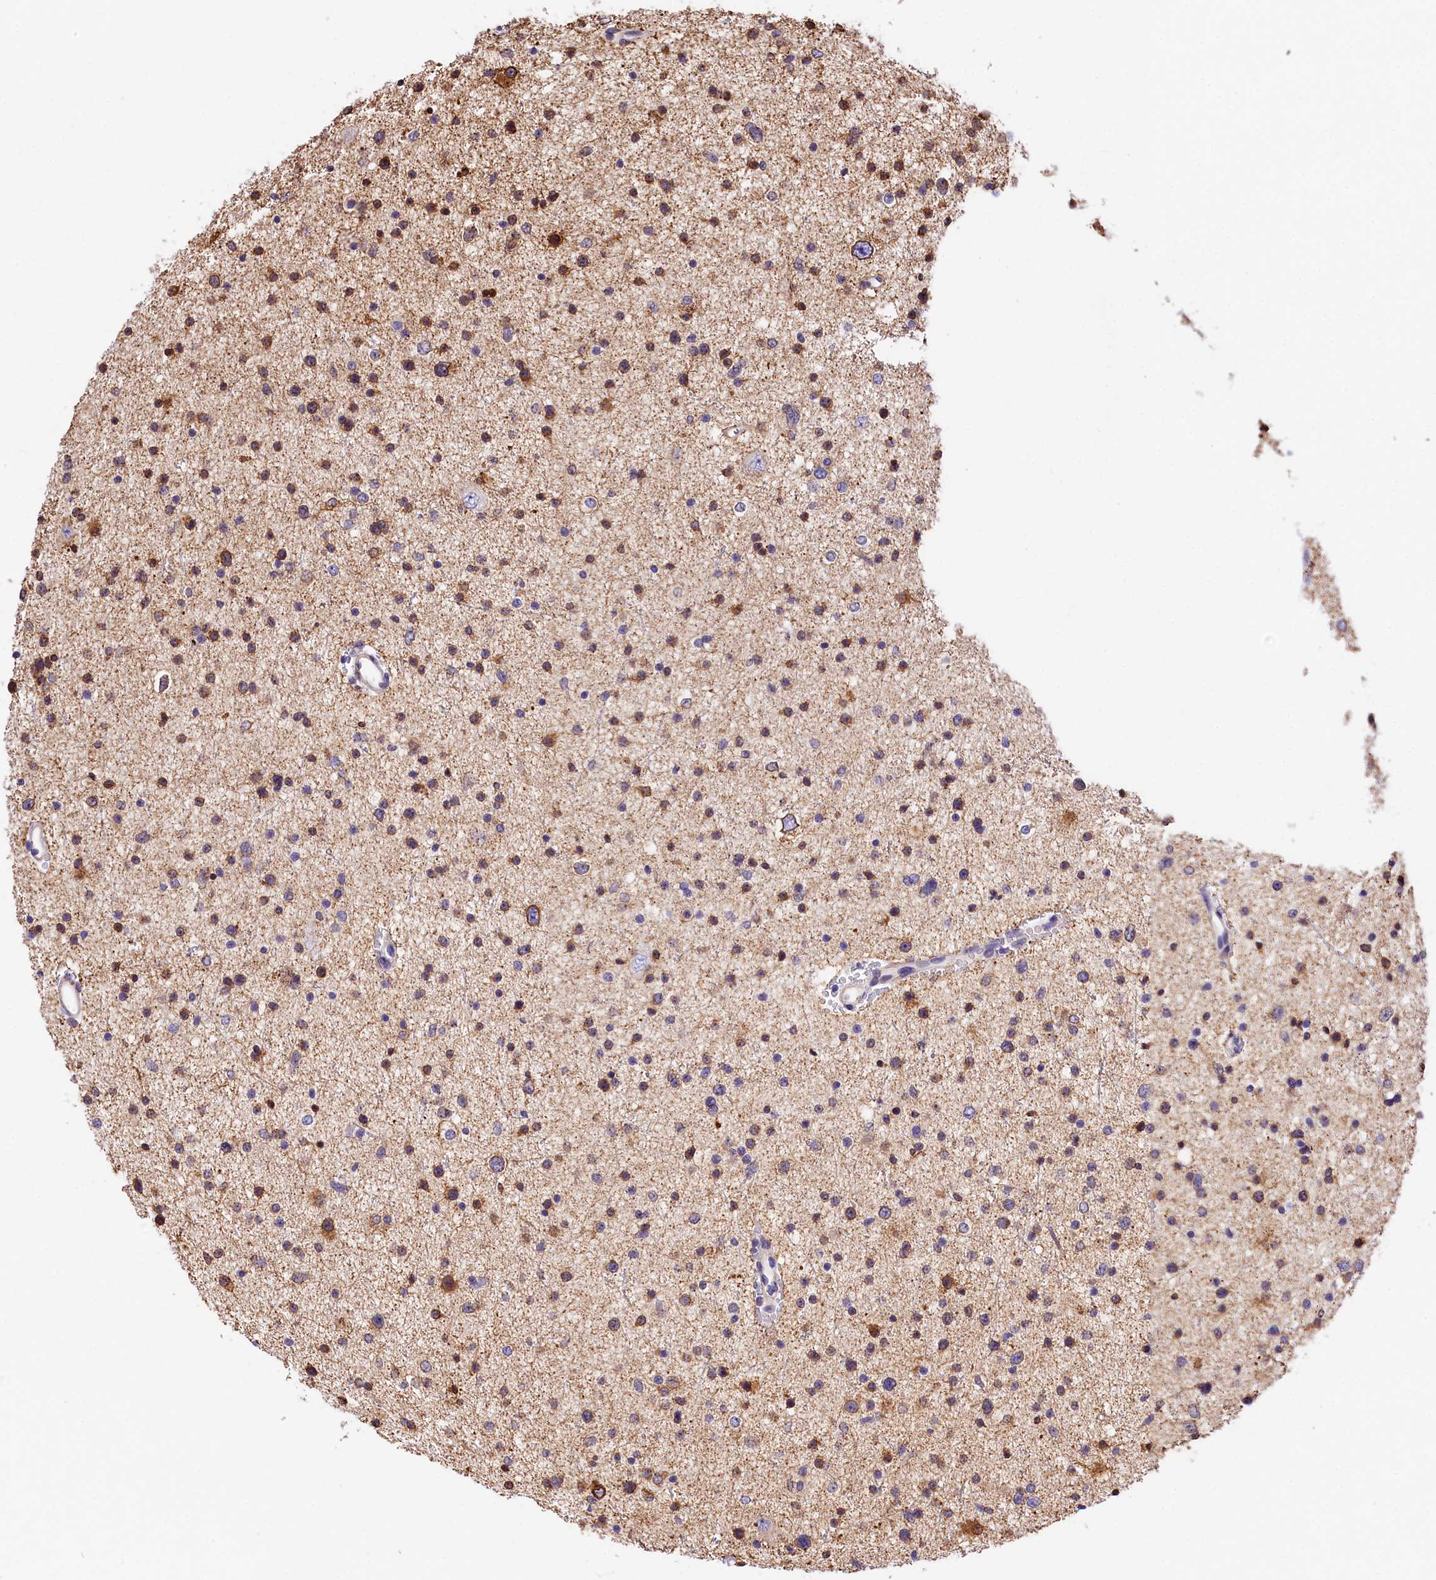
{"staining": {"intensity": "moderate", "quantity": "25%-75%", "location": "cytoplasmic/membranous"}, "tissue": "glioma", "cell_type": "Tumor cells", "image_type": "cancer", "snomed": [{"axis": "morphology", "description": "Glioma, malignant, Low grade"}, {"axis": "topography", "description": "Brain"}], "caption": "Tumor cells reveal moderate cytoplasmic/membranous positivity in about 25%-75% of cells in glioma.", "gene": "ITGA1", "patient": {"sex": "female", "age": 37}}